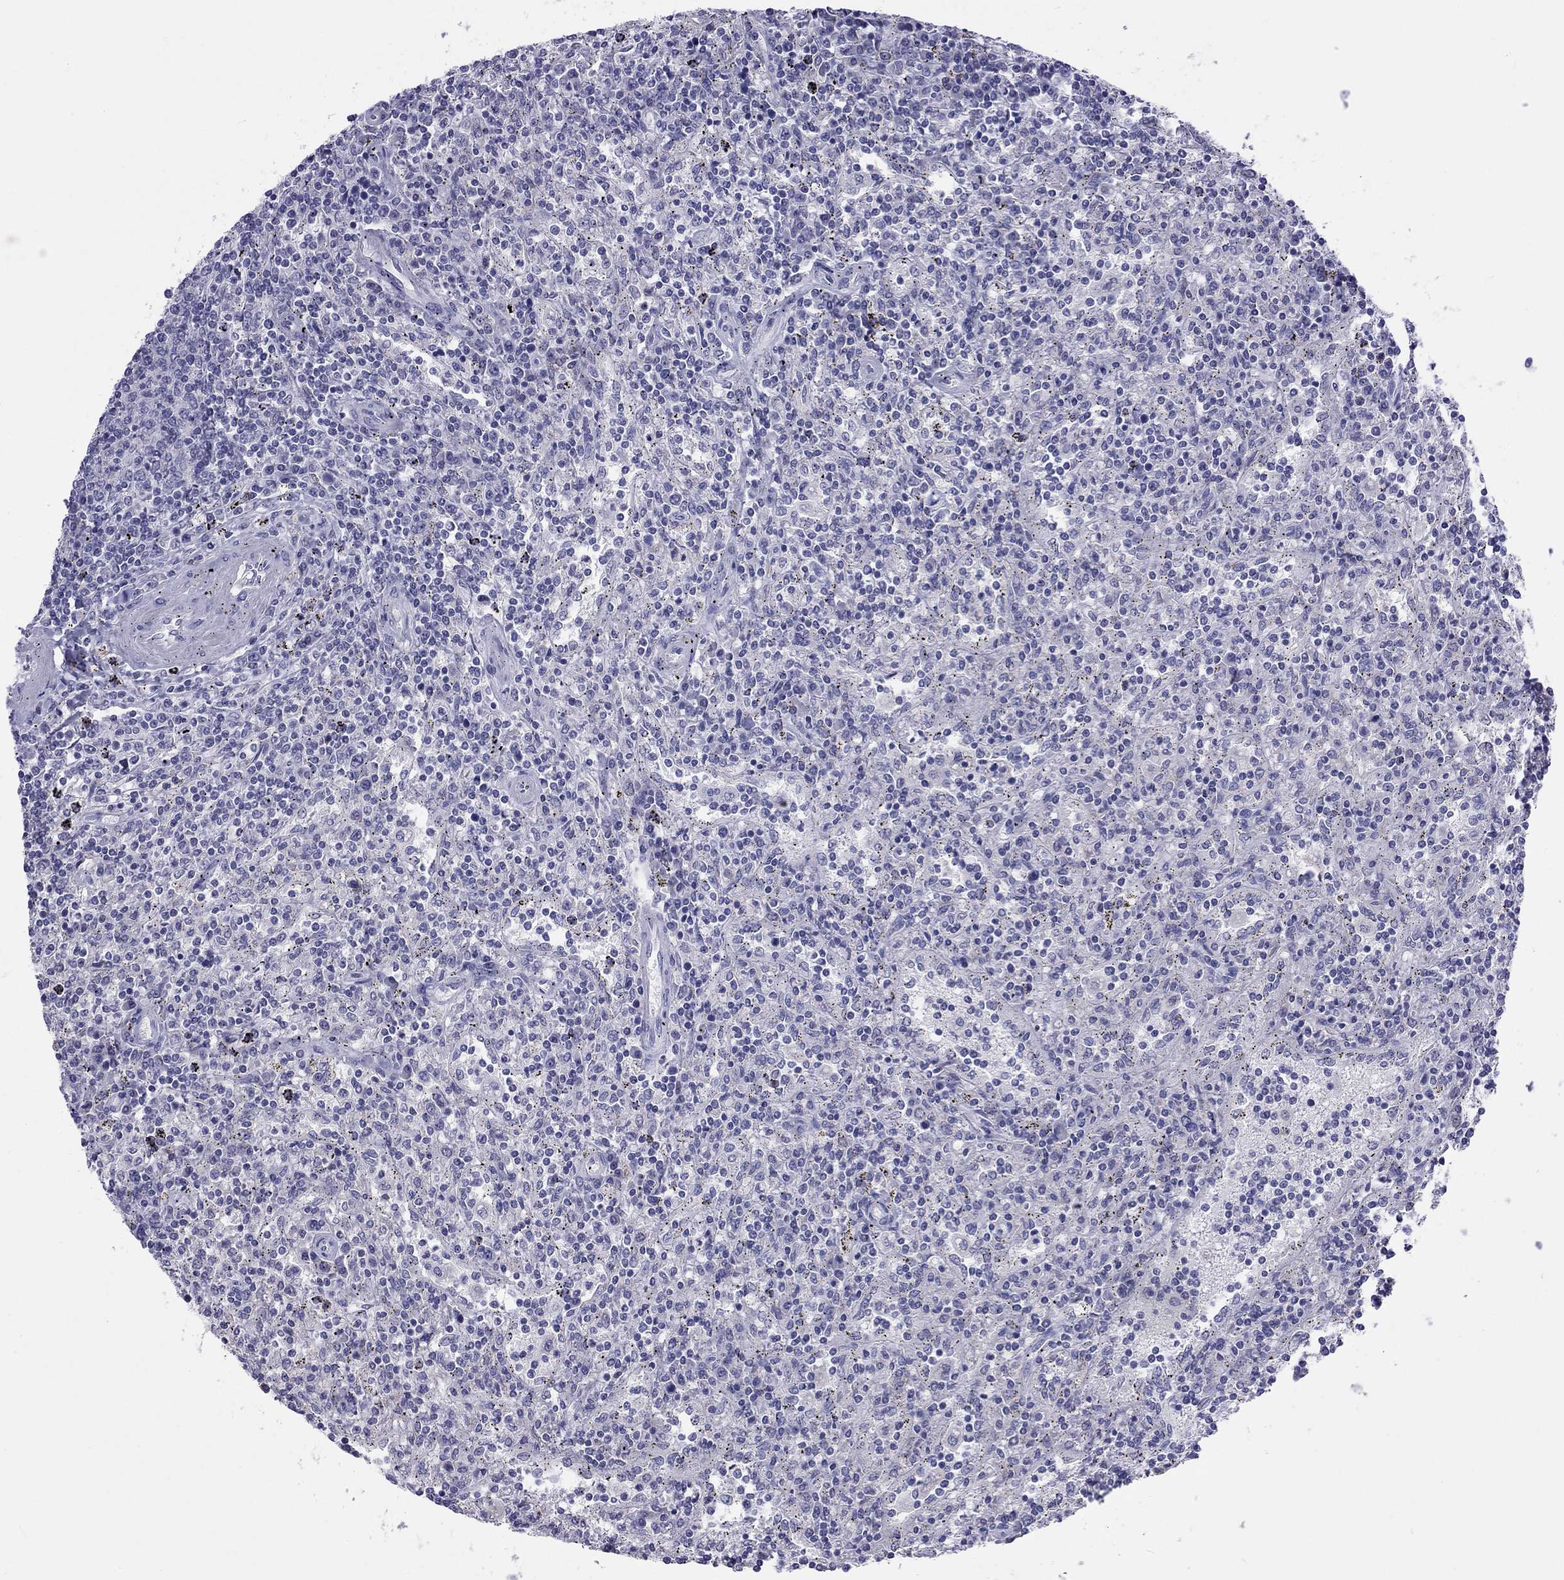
{"staining": {"intensity": "negative", "quantity": "none", "location": "none"}, "tissue": "lymphoma", "cell_type": "Tumor cells", "image_type": "cancer", "snomed": [{"axis": "morphology", "description": "Malignant lymphoma, non-Hodgkin's type, Low grade"}, {"axis": "topography", "description": "Lymph node"}], "caption": "The immunohistochemistry histopathology image has no significant expression in tumor cells of lymphoma tissue. Nuclei are stained in blue.", "gene": "PPP1R3A", "patient": {"sex": "male", "age": 52}}